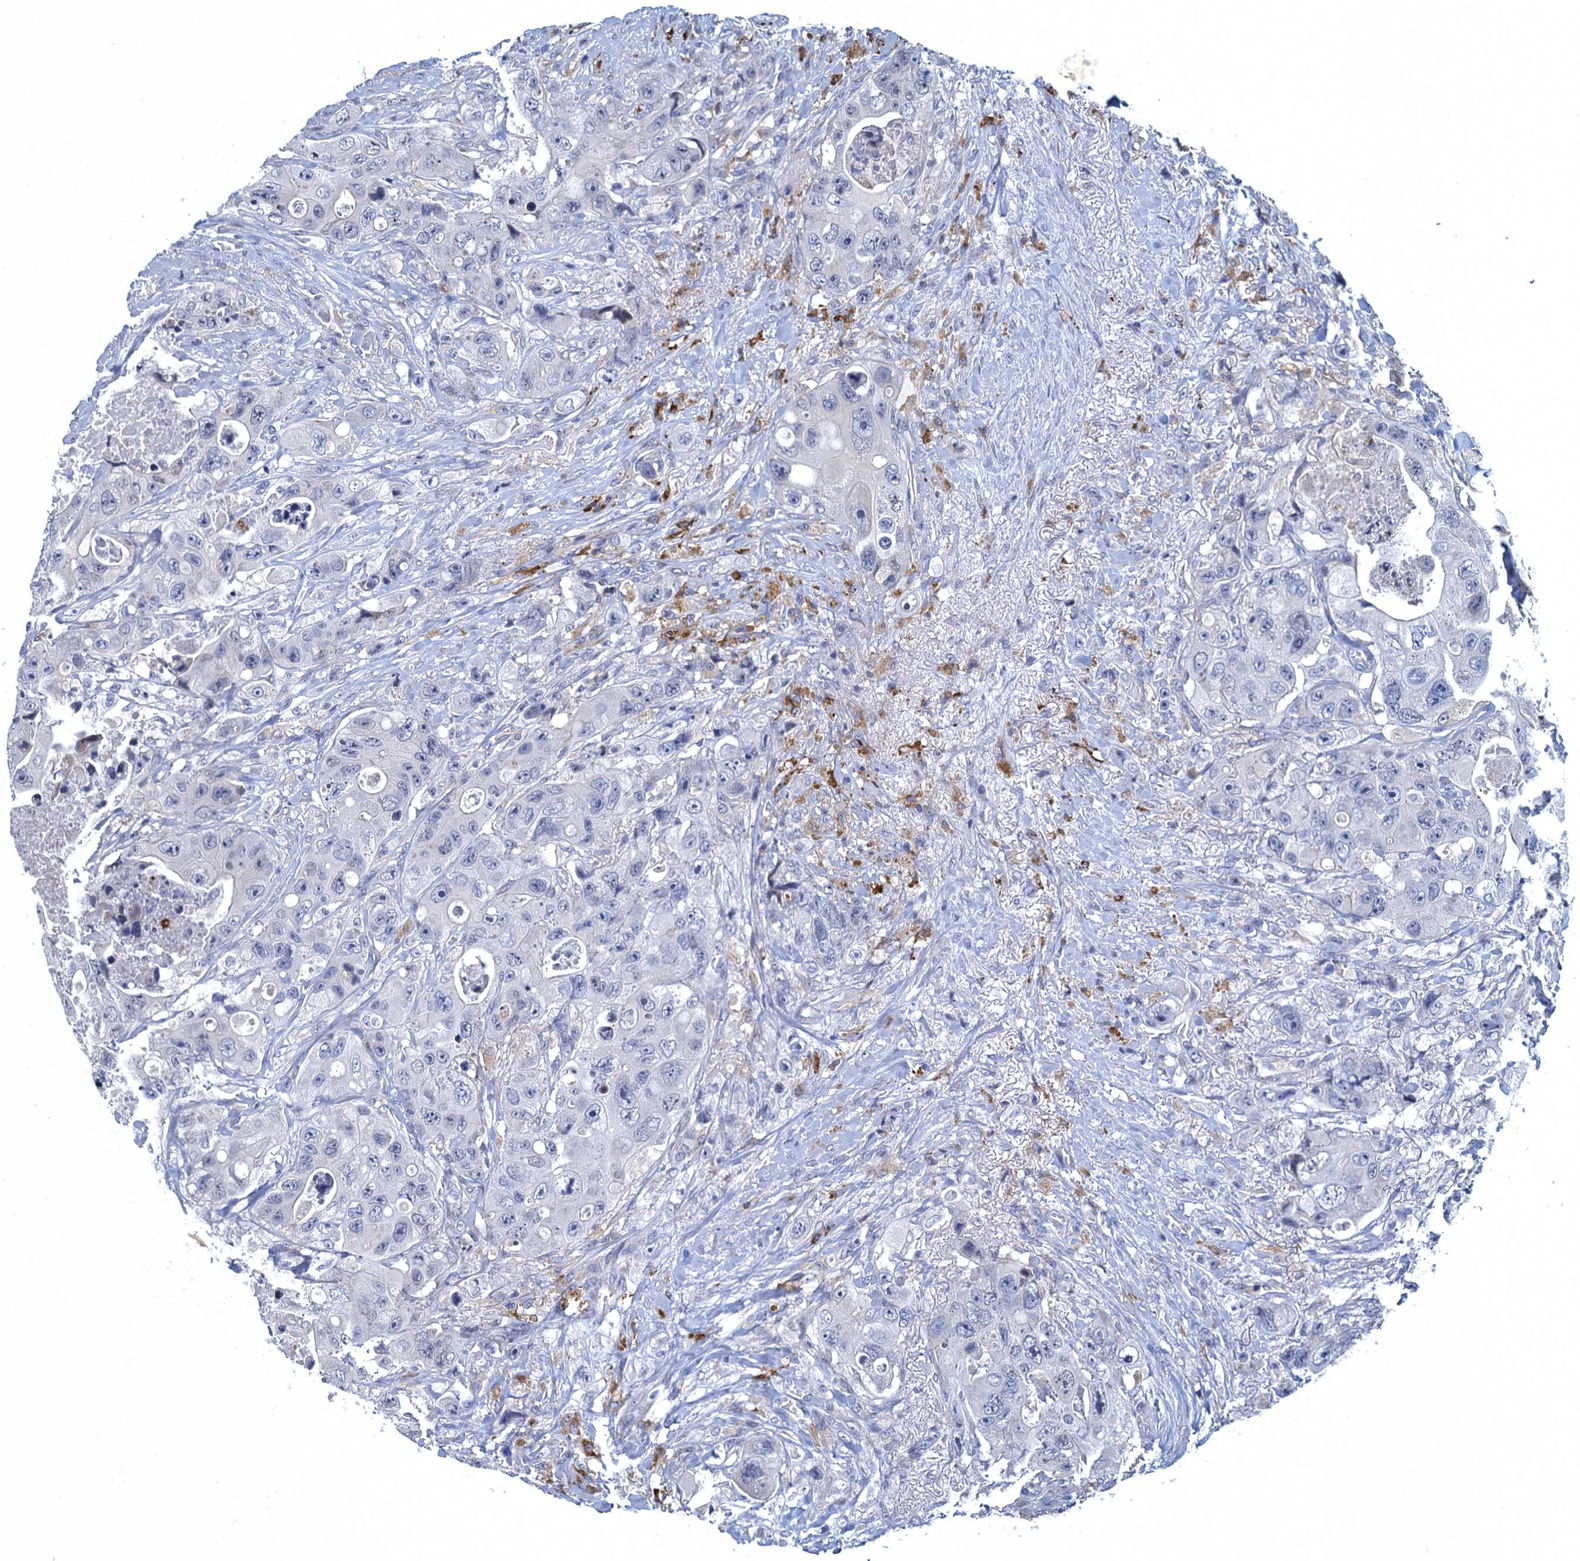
{"staining": {"intensity": "negative", "quantity": "none", "location": "none"}, "tissue": "colorectal cancer", "cell_type": "Tumor cells", "image_type": "cancer", "snomed": [{"axis": "morphology", "description": "Adenocarcinoma, NOS"}, {"axis": "topography", "description": "Colon"}], "caption": "Immunohistochemistry (IHC) image of neoplastic tissue: human colorectal adenocarcinoma stained with DAB (3,3'-diaminobenzidine) displays no significant protein expression in tumor cells.", "gene": "DNHD1", "patient": {"sex": "female", "age": 46}}